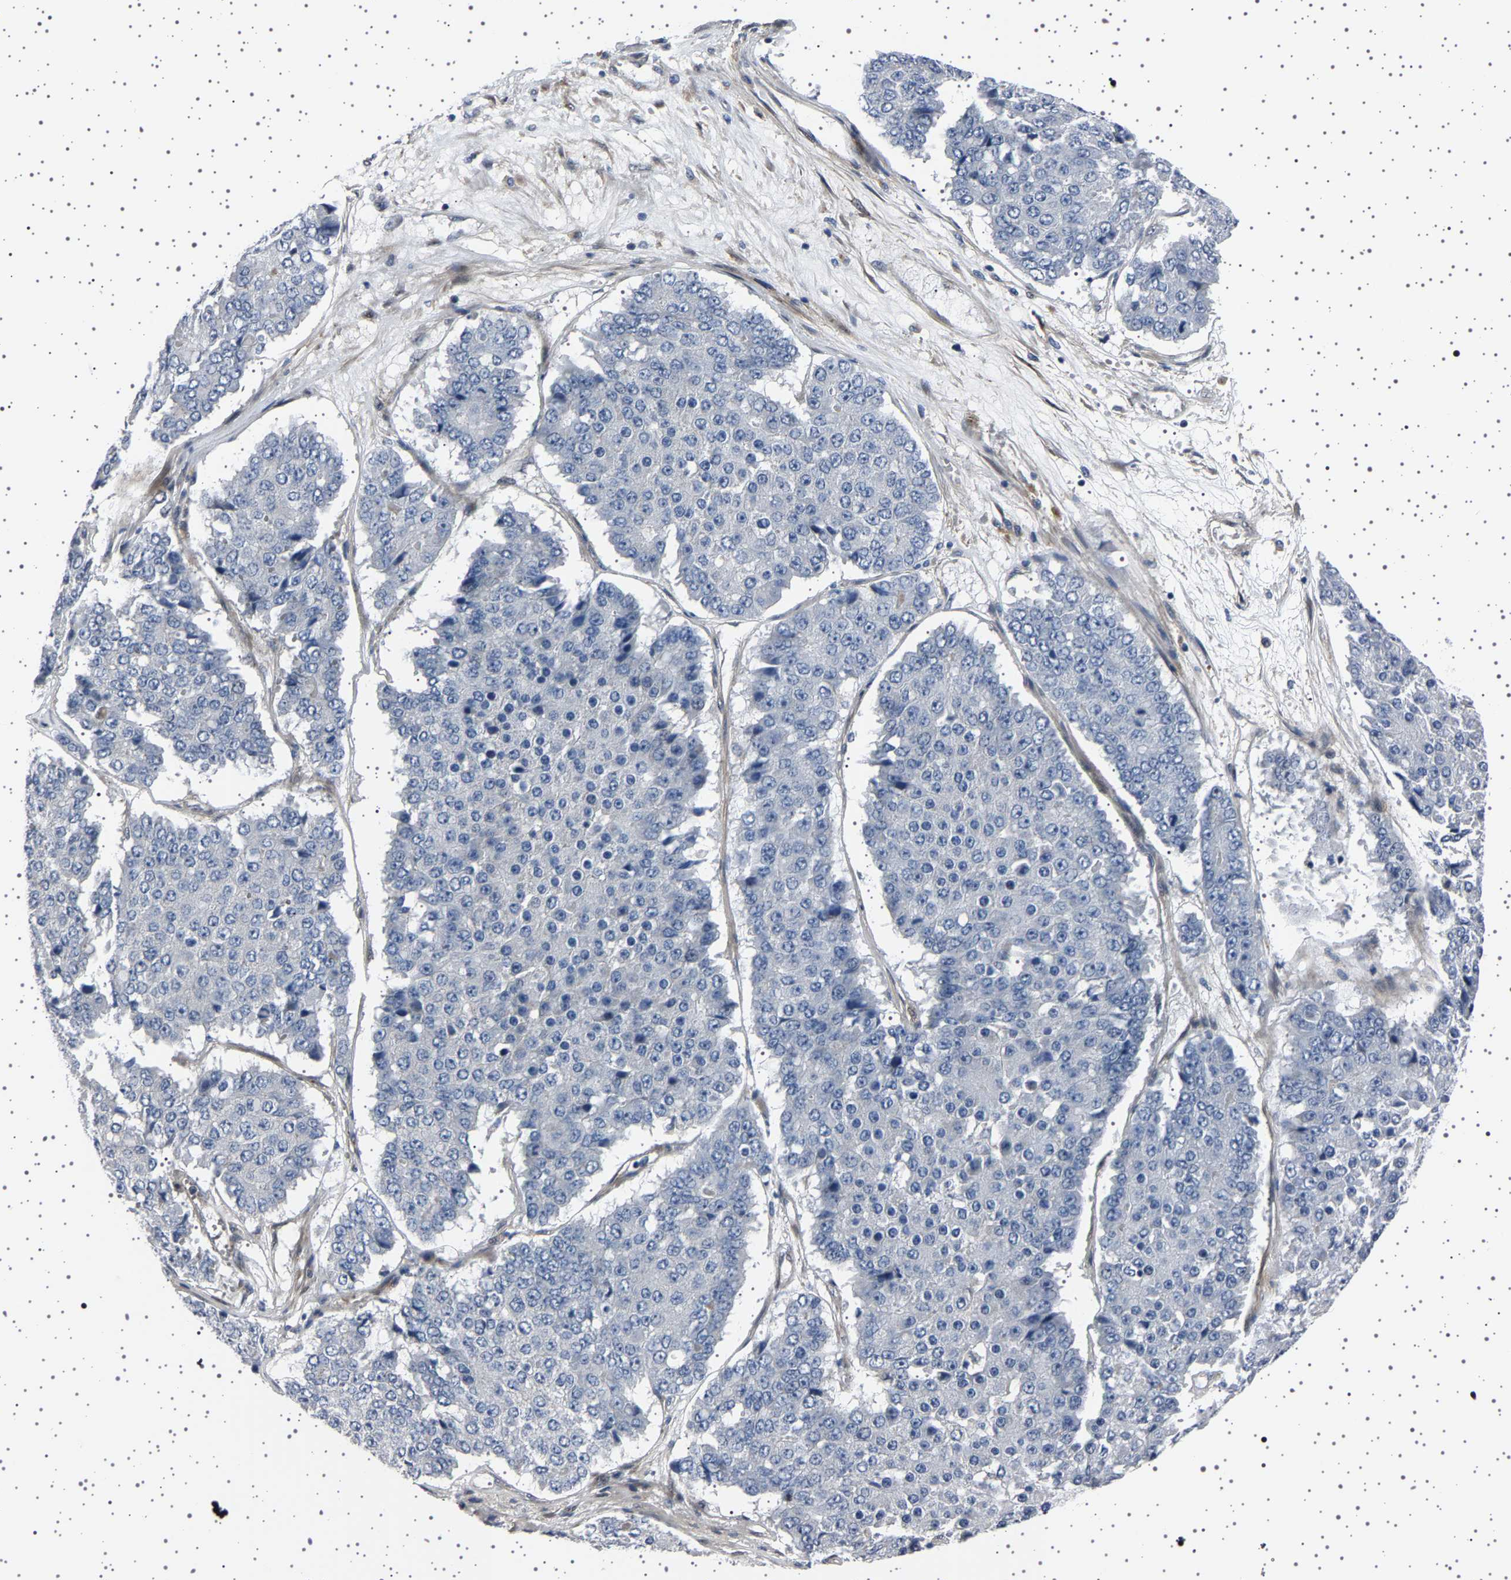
{"staining": {"intensity": "negative", "quantity": "none", "location": "none"}, "tissue": "pancreatic cancer", "cell_type": "Tumor cells", "image_type": "cancer", "snomed": [{"axis": "morphology", "description": "Adenocarcinoma, NOS"}, {"axis": "topography", "description": "Pancreas"}], "caption": "The image exhibits no significant positivity in tumor cells of pancreatic cancer (adenocarcinoma). (Stains: DAB (3,3'-diaminobenzidine) immunohistochemistry (IHC) with hematoxylin counter stain, Microscopy: brightfield microscopy at high magnification).", "gene": "PAK5", "patient": {"sex": "male", "age": 50}}